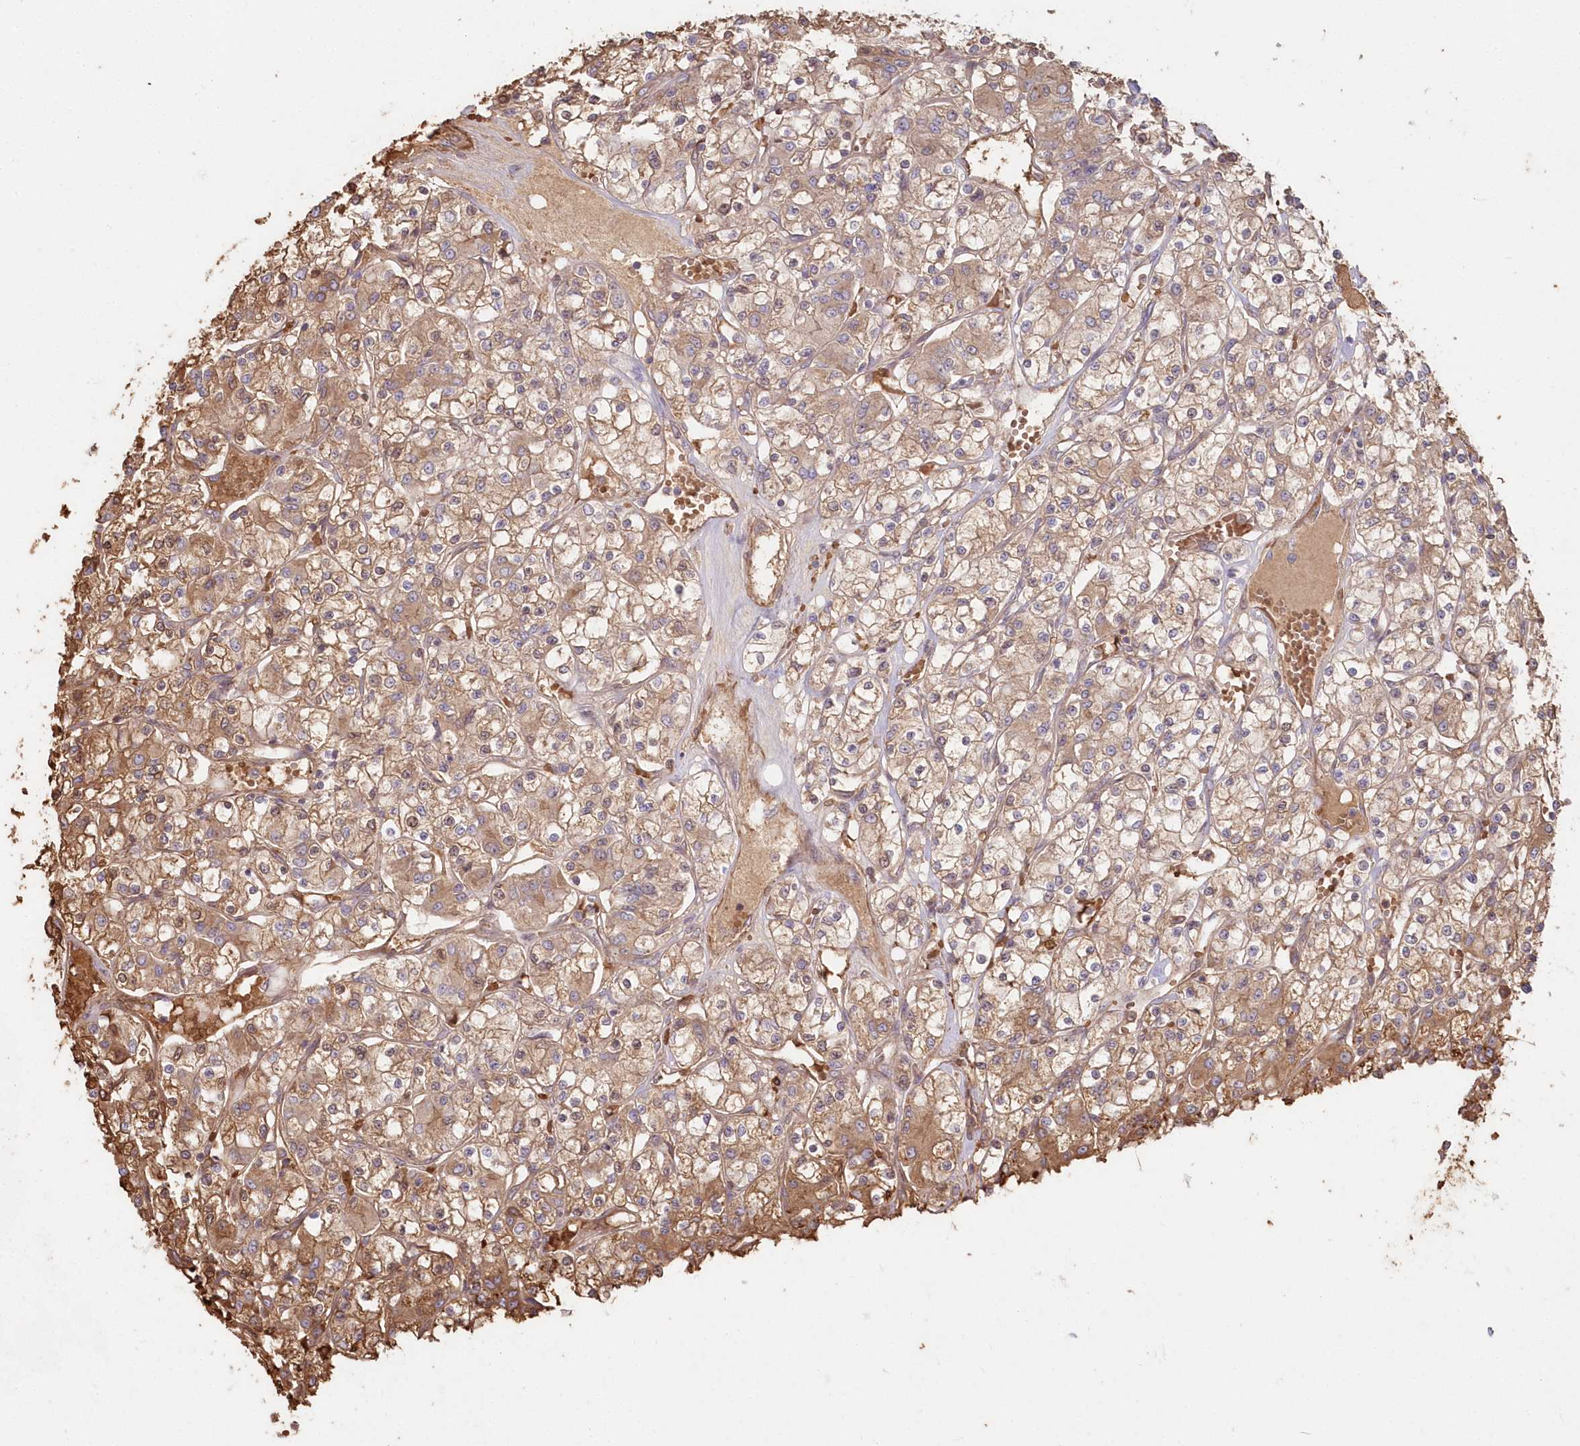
{"staining": {"intensity": "moderate", "quantity": ">75%", "location": "cytoplasmic/membranous"}, "tissue": "renal cancer", "cell_type": "Tumor cells", "image_type": "cancer", "snomed": [{"axis": "morphology", "description": "Adenocarcinoma, NOS"}, {"axis": "topography", "description": "Kidney"}], "caption": "Immunohistochemistry (IHC) histopathology image of neoplastic tissue: human adenocarcinoma (renal) stained using IHC shows medium levels of moderate protein expression localized specifically in the cytoplasmic/membranous of tumor cells, appearing as a cytoplasmic/membranous brown color.", "gene": "SERINC1", "patient": {"sex": "female", "age": 59}}